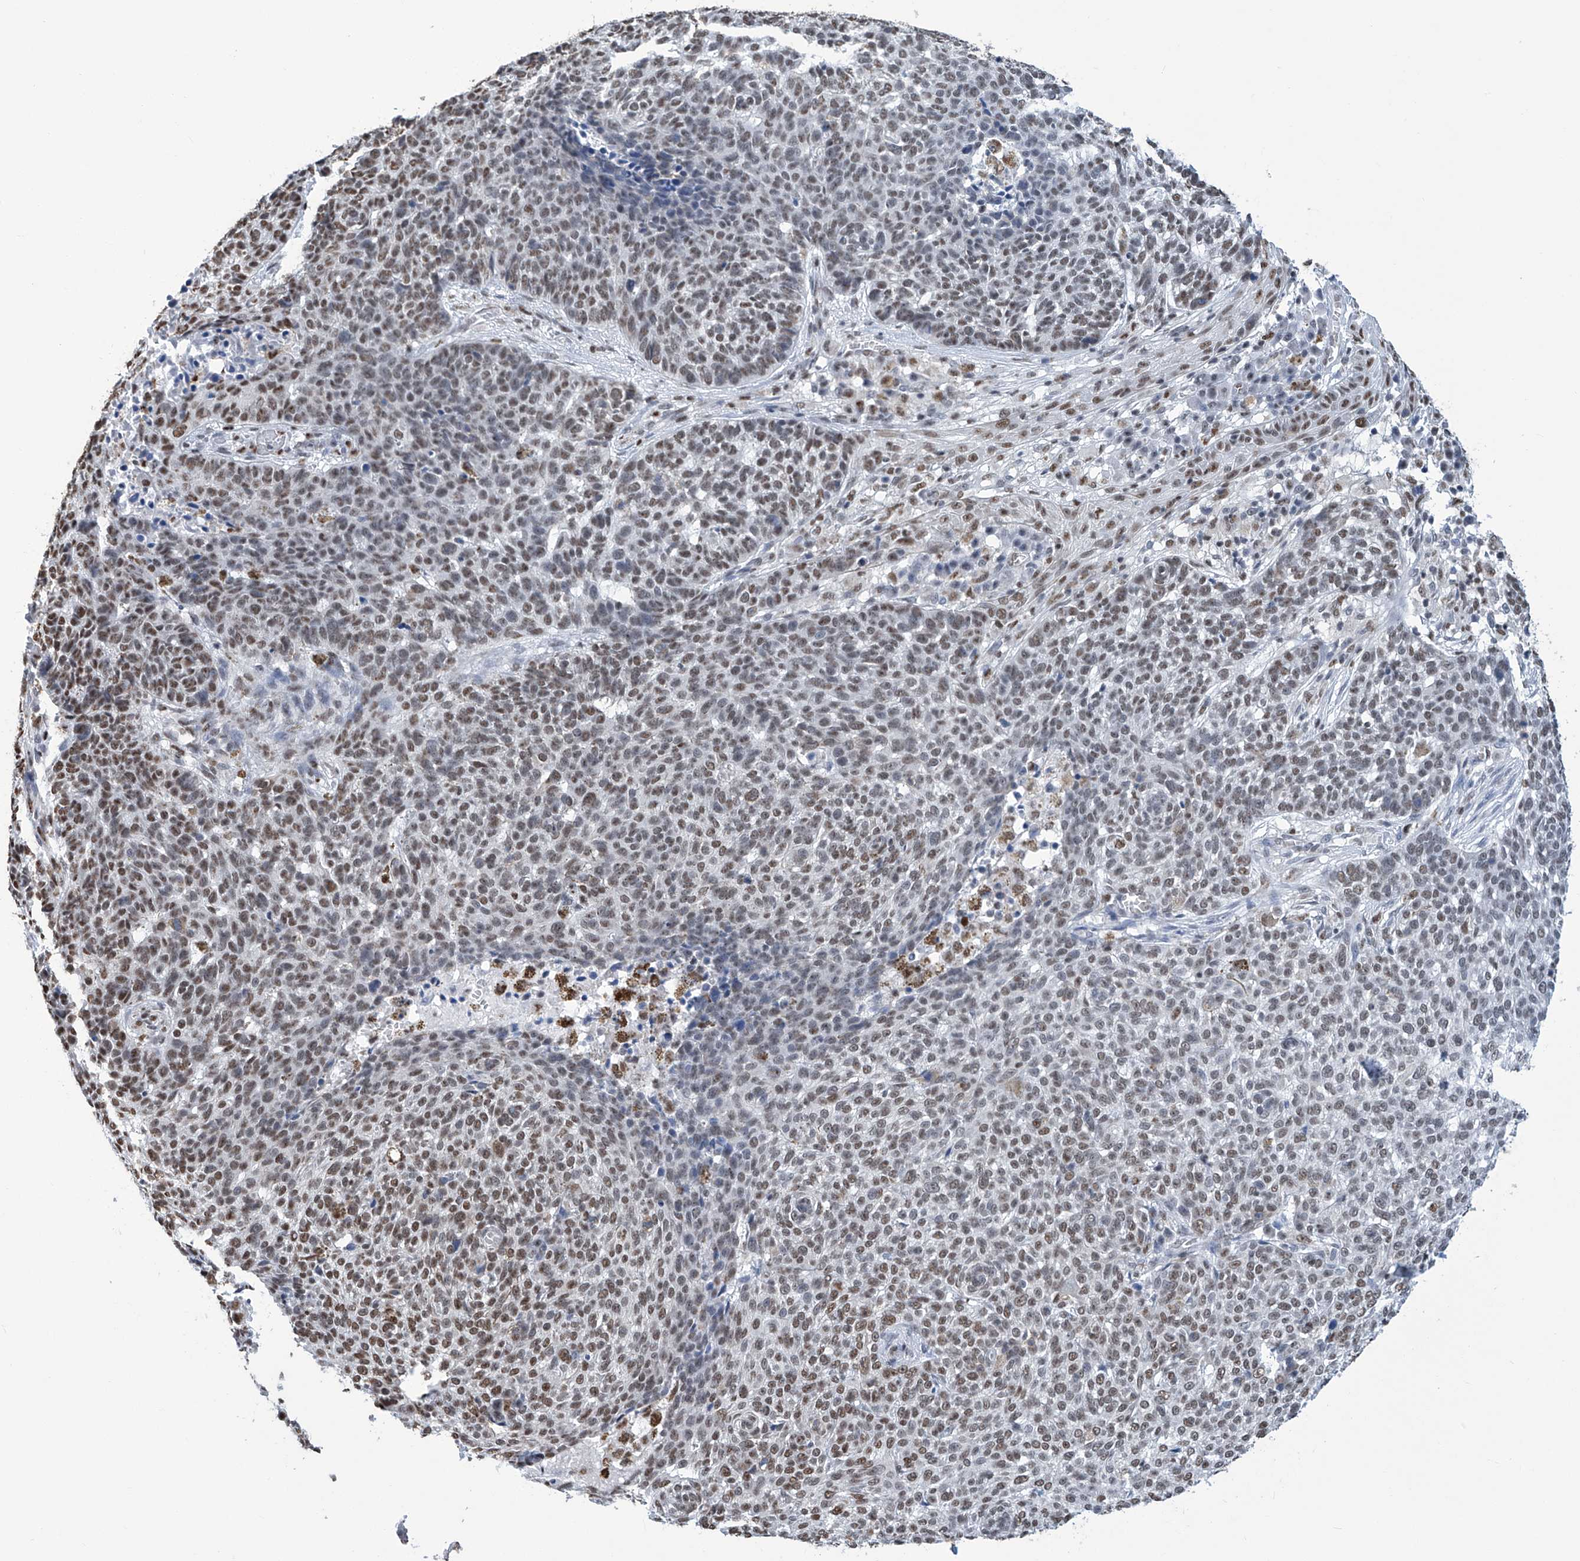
{"staining": {"intensity": "moderate", "quantity": ">75%", "location": "nuclear"}, "tissue": "skin cancer", "cell_type": "Tumor cells", "image_type": "cancer", "snomed": [{"axis": "morphology", "description": "Basal cell carcinoma"}, {"axis": "topography", "description": "Skin"}], "caption": "Protein analysis of basal cell carcinoma (skin) tissue exhibits moderate nuclear positivity in about >75% of tumor cells. (Stains: DAB in brown, nuclei in blue, Microscopy: brightfield microscopy at high magnification).", "gene": "SREBF2", "patient": {"sex": "male", "age": 85}}